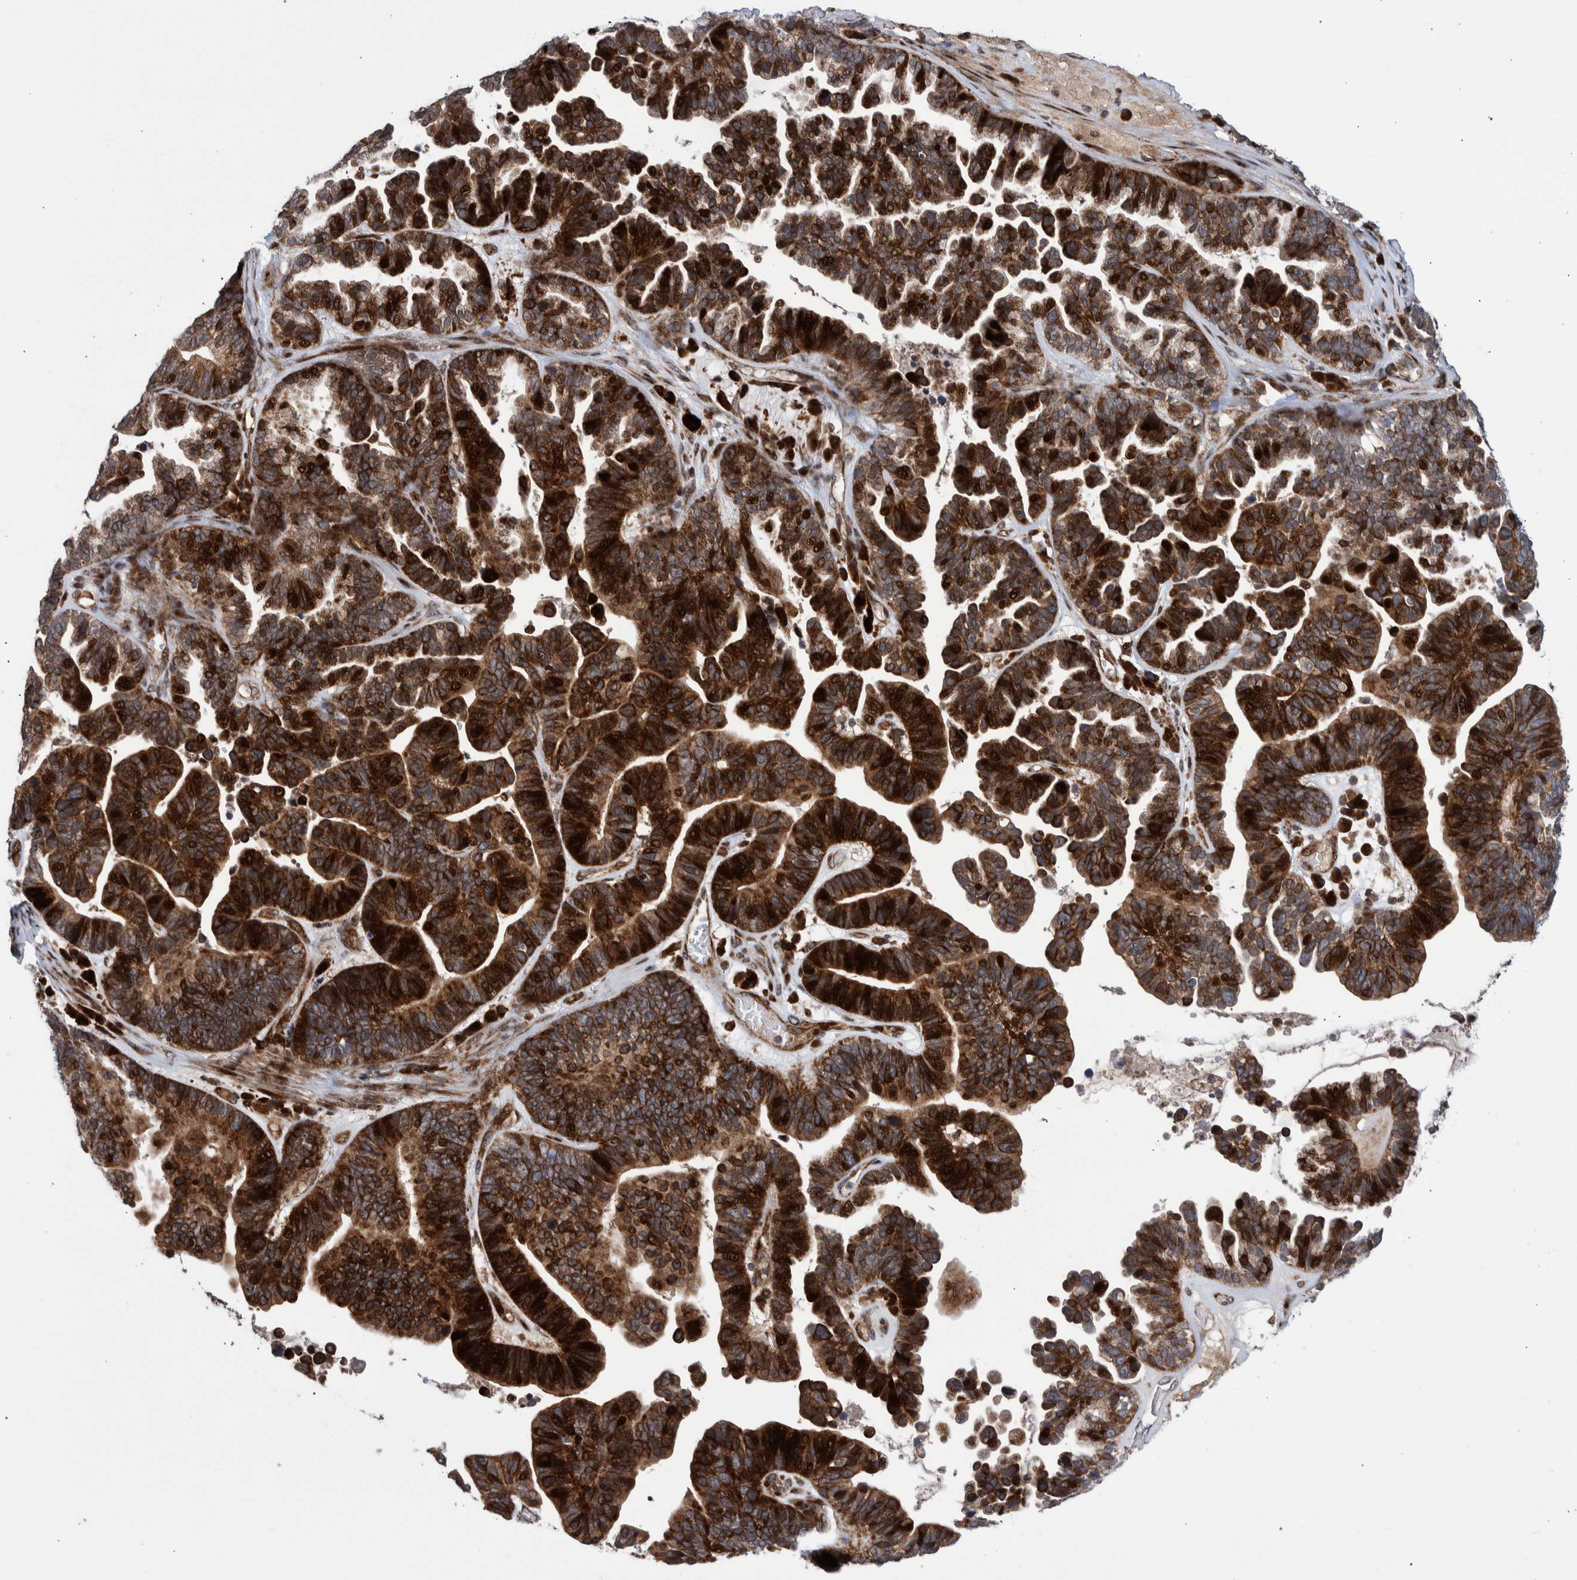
{"staining": {"intensity": "strong", "quantity": ">75%", "location": "cytoplasmic/membranous,nuclear"}, "tissue": "ovarian cancer", "cell_type": "Tumor cells", "image_type": "cancer", "snomed": [{"axis": "morphology", "description": "Cystadenocarcinoma, serous, NOS"}, {"axis": "topography", "description": "Ovary"}], "caption": "Immunohistochemical staining of ovarian cancer (serous cystadenocarcinoma) displays high levels of strong cytoplasmic/membranous and nuclear expression in approximately >75% of tumor cells.", "gene": "SHISA6", "patient": {"sex": "female", "age": 56}}